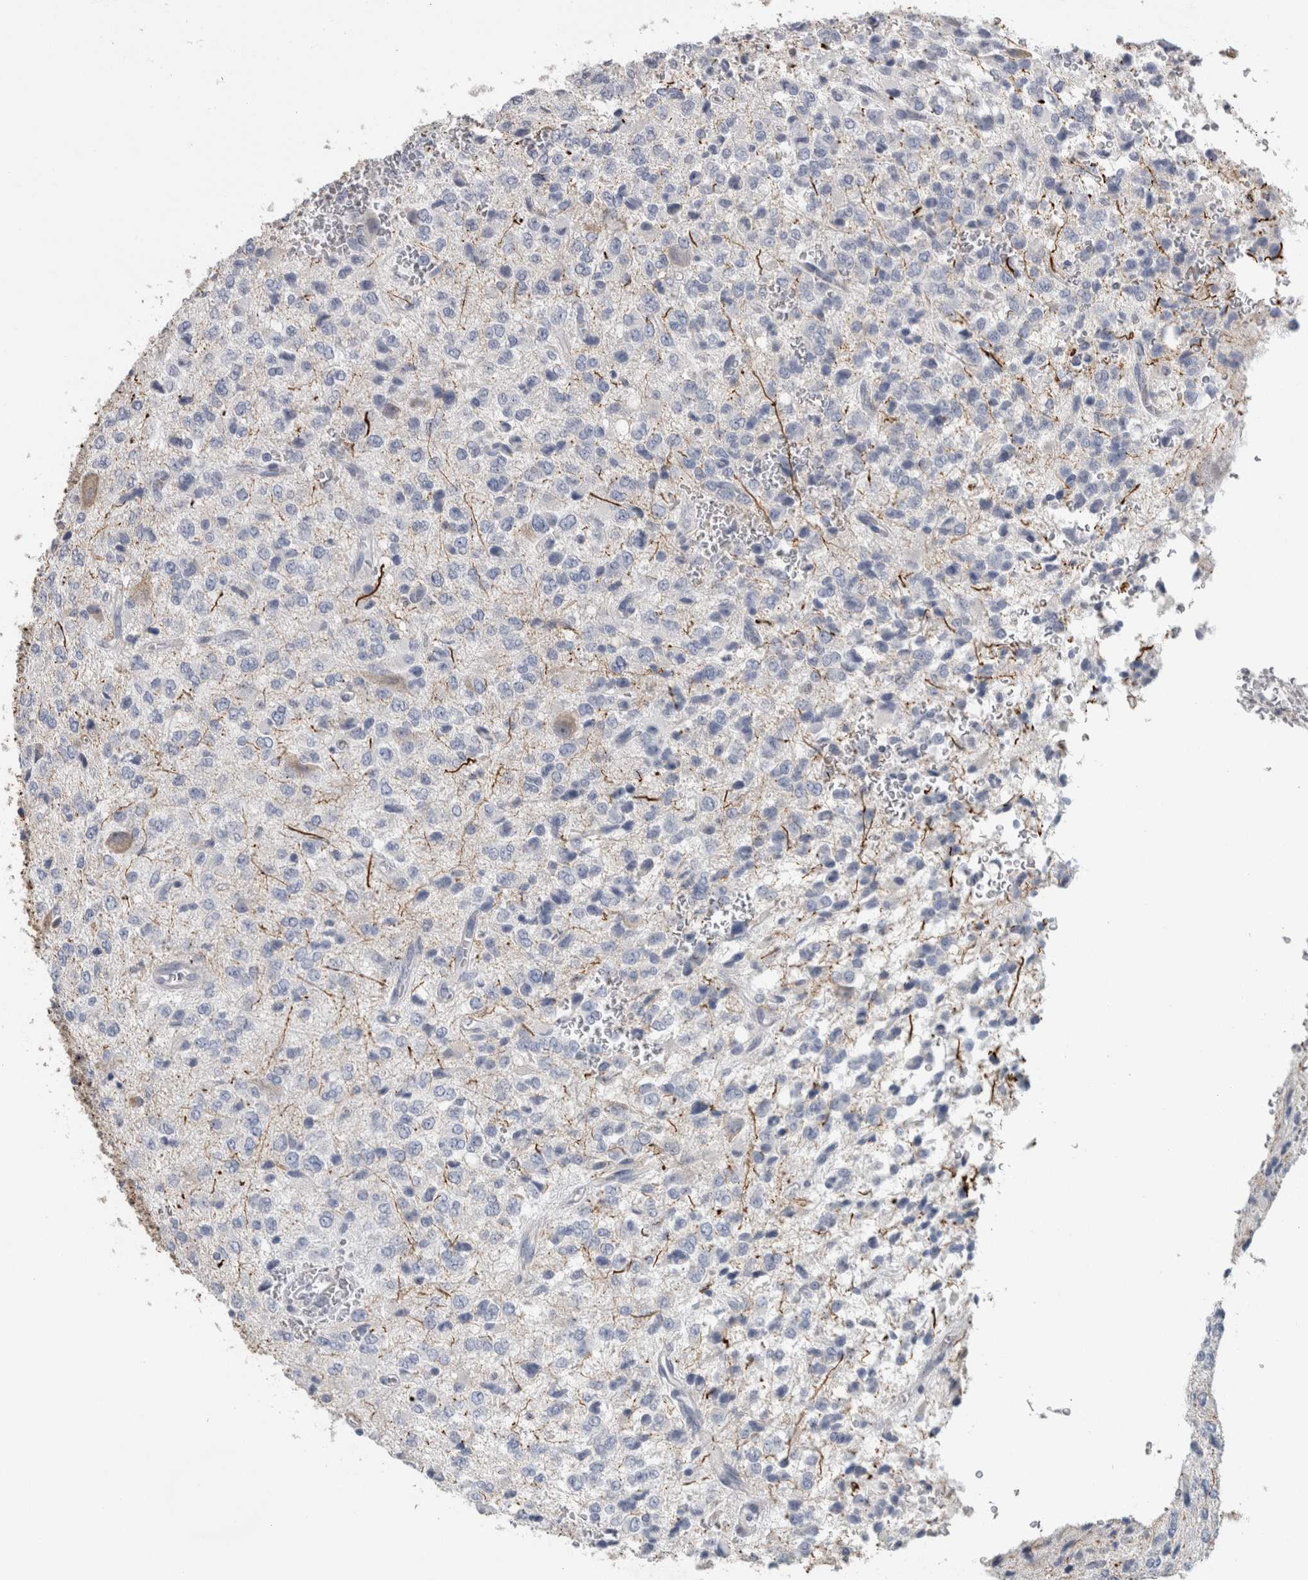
{"staining": {"intensity": "negative", "quantity": "none", "location": "none"}, "tissue": "glioma", "cell_type": "Tumor cells", "image_type": "cancer", "snomed": [{"axis": "morphology", "description": "Glioma, malignant, High grade"}, {"axis": "topography", "description": "pancreas cauda"}], "caption": "The histopathology image reveals no significant expression in tumor cells of glioma.", "gene": "NEFM", "patient": {"sex": "male", "age": 60}}